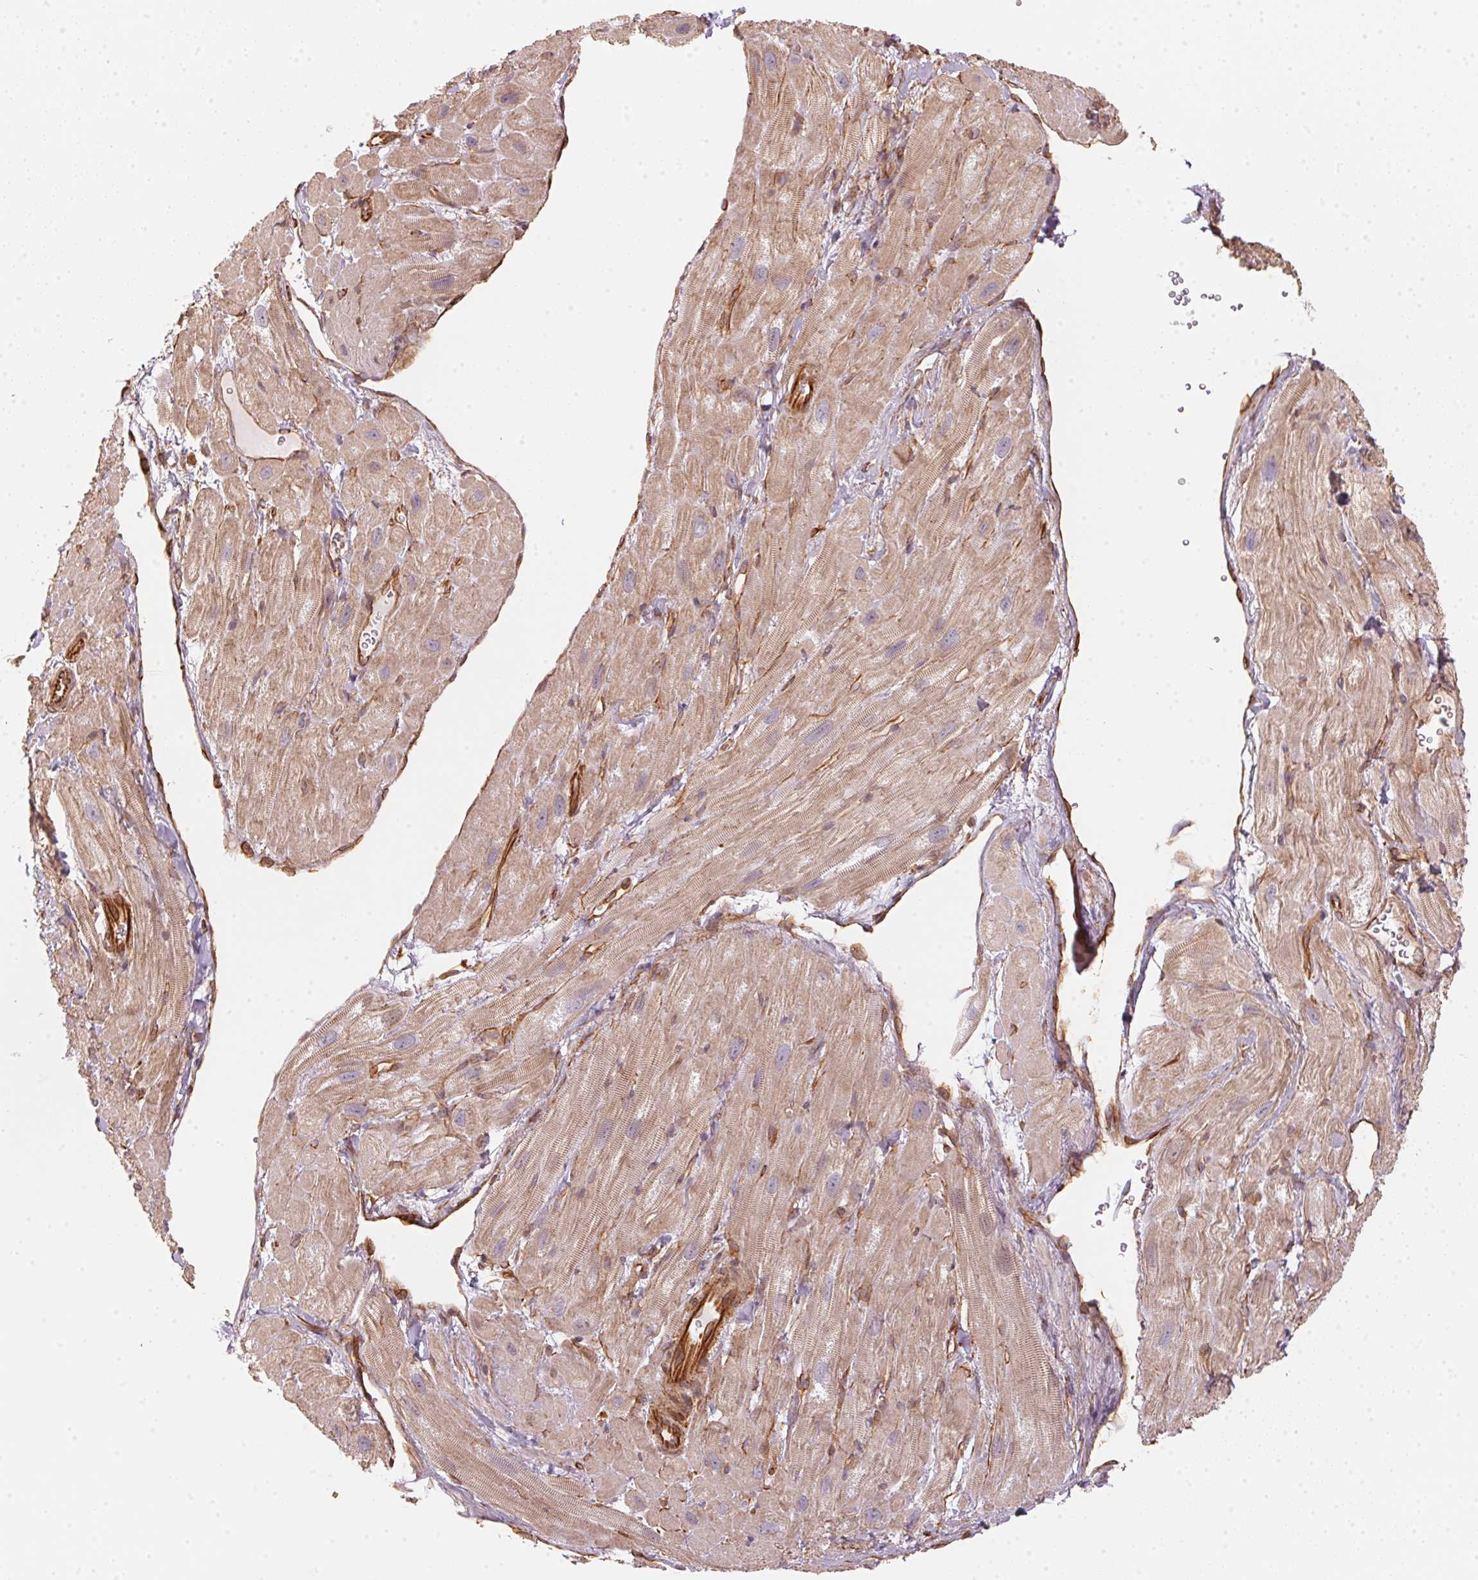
{"staining": {"intensity": "moderate", "quantity": "25%-75%", "location": "cytoplasmic/membranous"}, "tissue": "heart muscle", "cell_type": "Cardiomyocytes", "image_type": "normal", "snomed": [{"axis": "morphology", "description": "Normal tissue, NOS"}, {"axis": "topography", "description": "Heart"}], "caption": "A brown stain highlights moderate cytoplasmic/membranous positivity of a protein in cardiomyocytes of benign heart muscle. The protein is shown in brown color, while the nuclei are stained blue.", "gene": "FOXR2", "patient": {"sex": "female", "age": 62}}